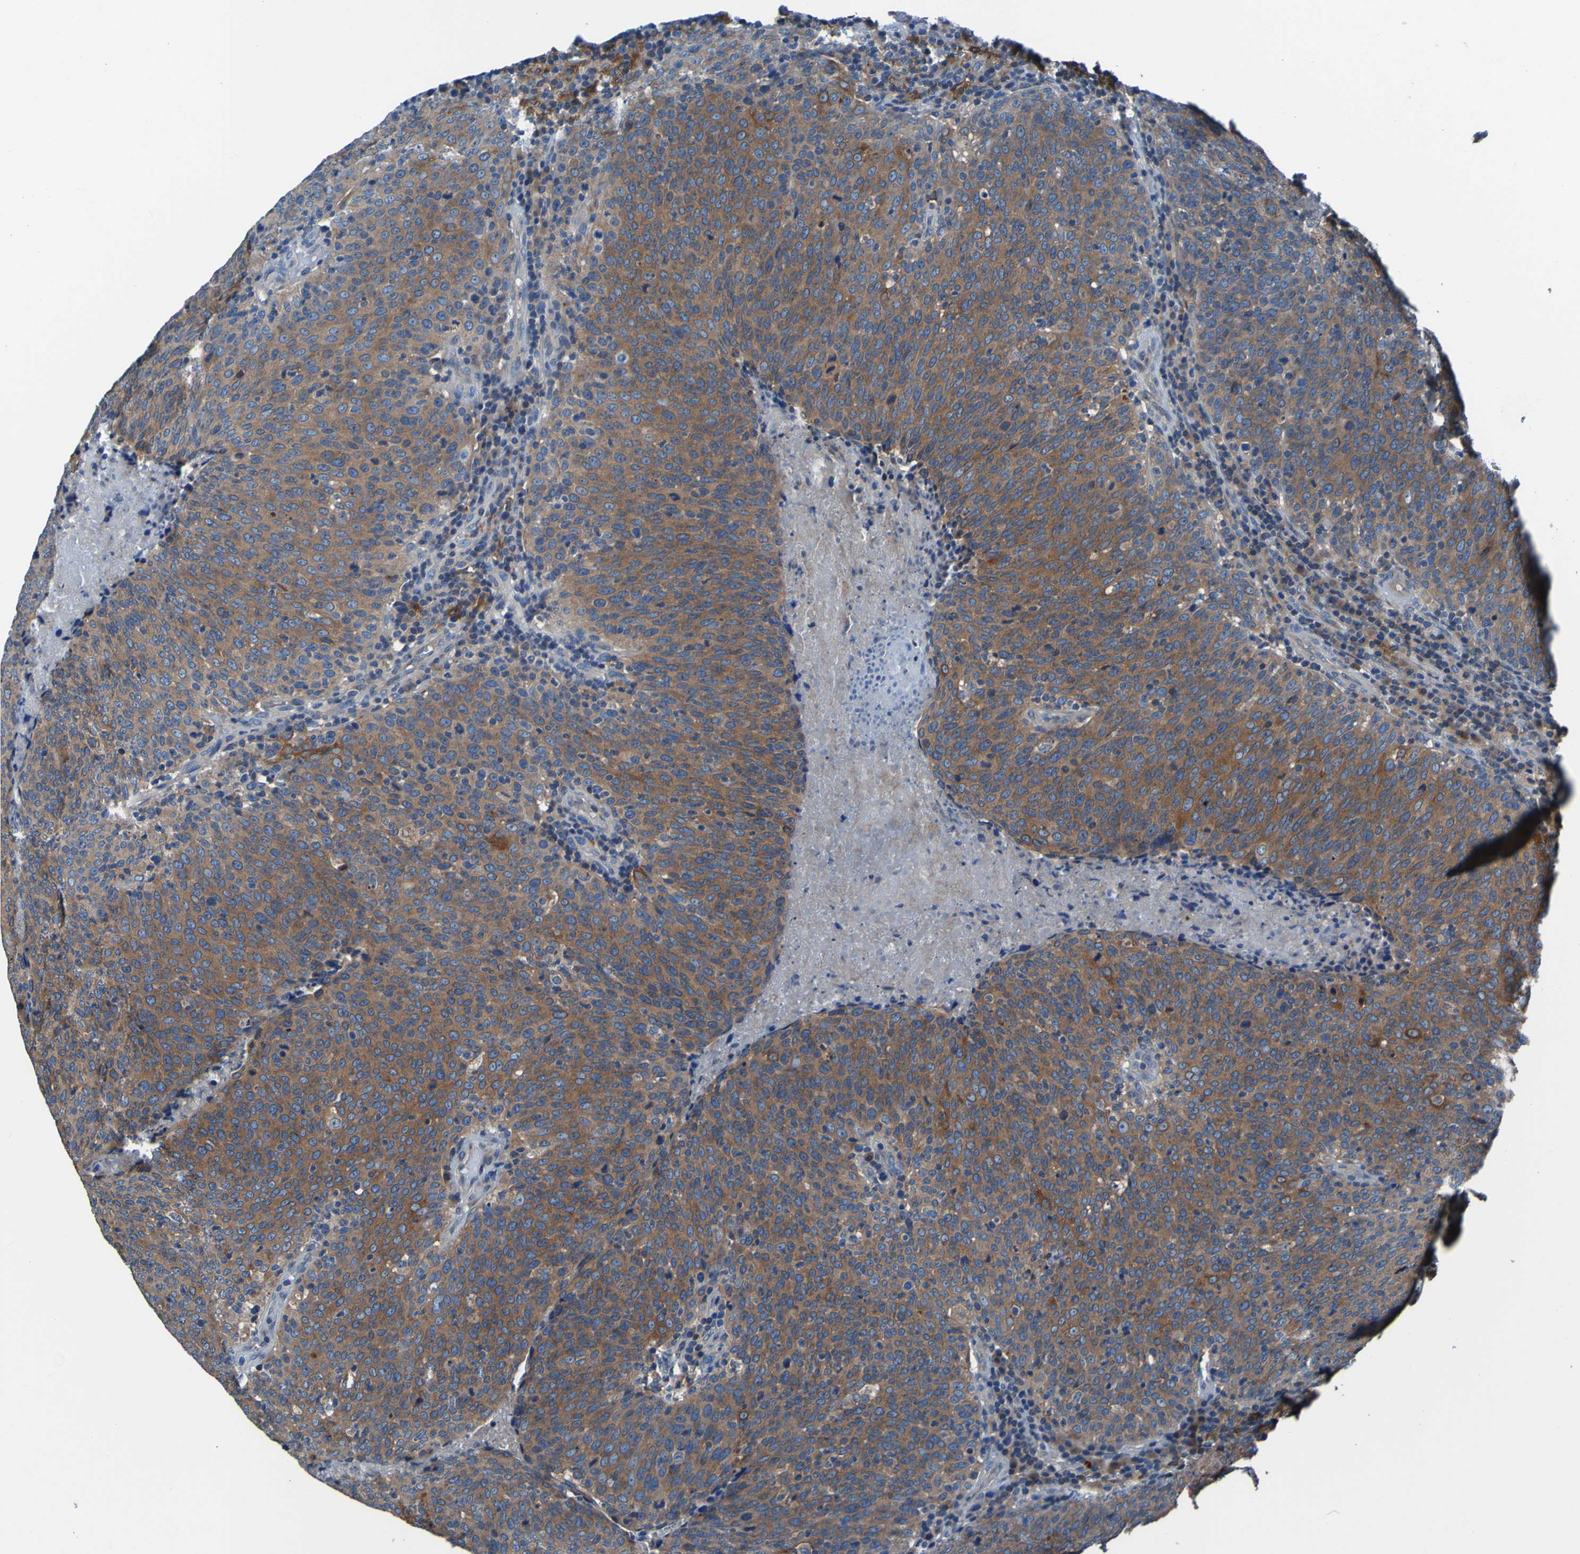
{"staining": {"intensity": "moderate", "quantity": ">75%", "location": "cytoplasmic/membranous"}, "tissue": "head and neck cancer", "cell_type": "Tumor cells", "image_type": "cancer", "snomed": [{"axis": "morphology", "description": "Squamous cell carcinoma, NOS"}, {"axis": "morphology", "description": "Squamous cell carcinoma, metastatic, NOS"}, {"axis": "topography", "description": "Lymph node"}, {"axis": "topography", "description": "Head-Neck"}], "caption": "Head and neck squamous cell carcinoma stained with a protein marker exhibits moderate staining in tumor cells.", "gene": "RAB5B", "patient": {"sex": "male", "age": 62}}